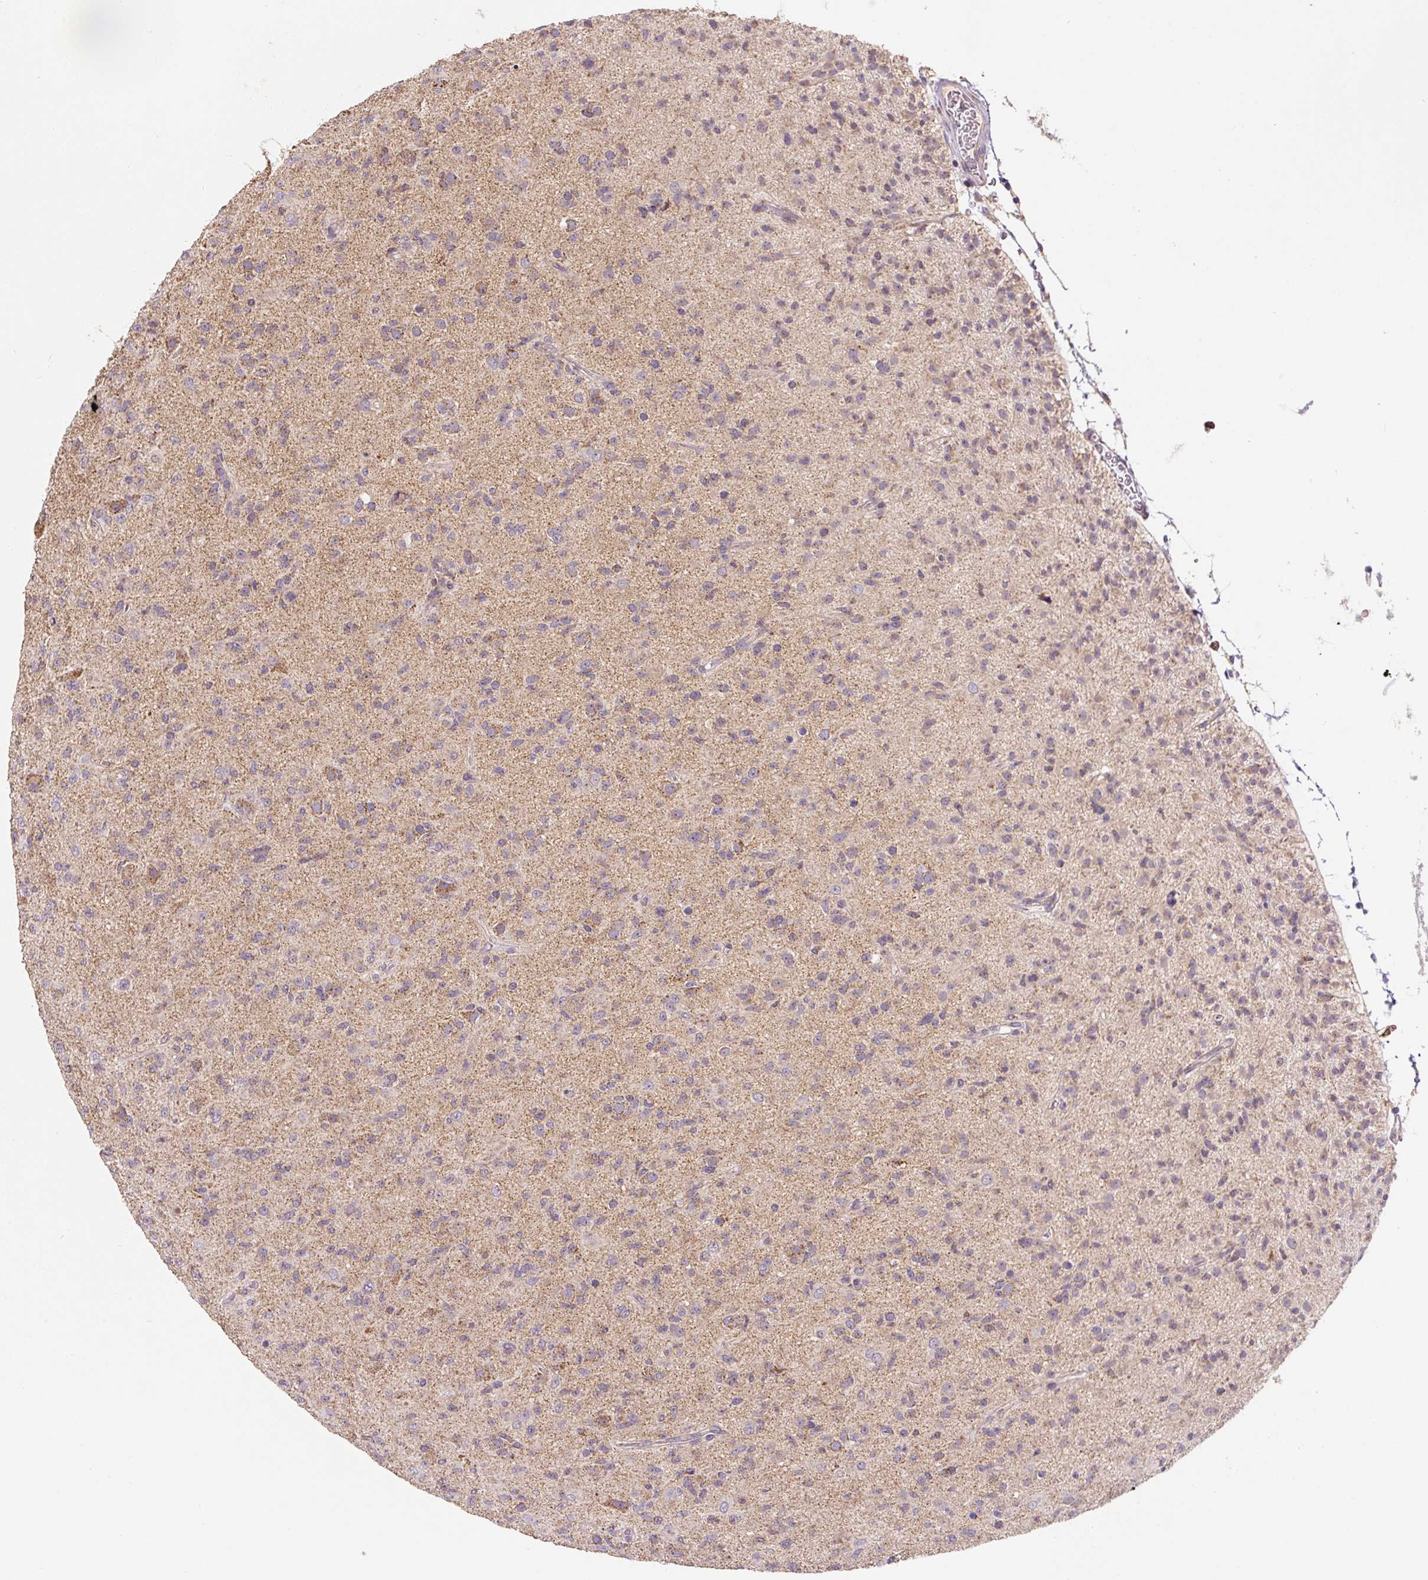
{"staining": {"intensity": "weak", "quantity": "<25%", "location": "cytoplasmic/membranous"}, "tissue": "glioma", "cell_type": "Tumor cells", "image_type": "cancer", "snomed": [{"axis": "morphology", "description": "Glioma, malignant, Low grade"}, {"axis": "topography", "description": "Brain"}], "caption": "High magnification brightfield microscopy of glioma stained with DAB (3,3'-diaminobenzidine) (brown) and counterstained with hematoxylin (blue): tumor cells show no significant positivity. (Stains: DAB immunohistochemistry (IHC) with hematoxylin counter stain, Microscopy: brightfield microscopy at high magnification).", "gene": "MFSD9", "patient": {"sex": "male", "age": 65}}